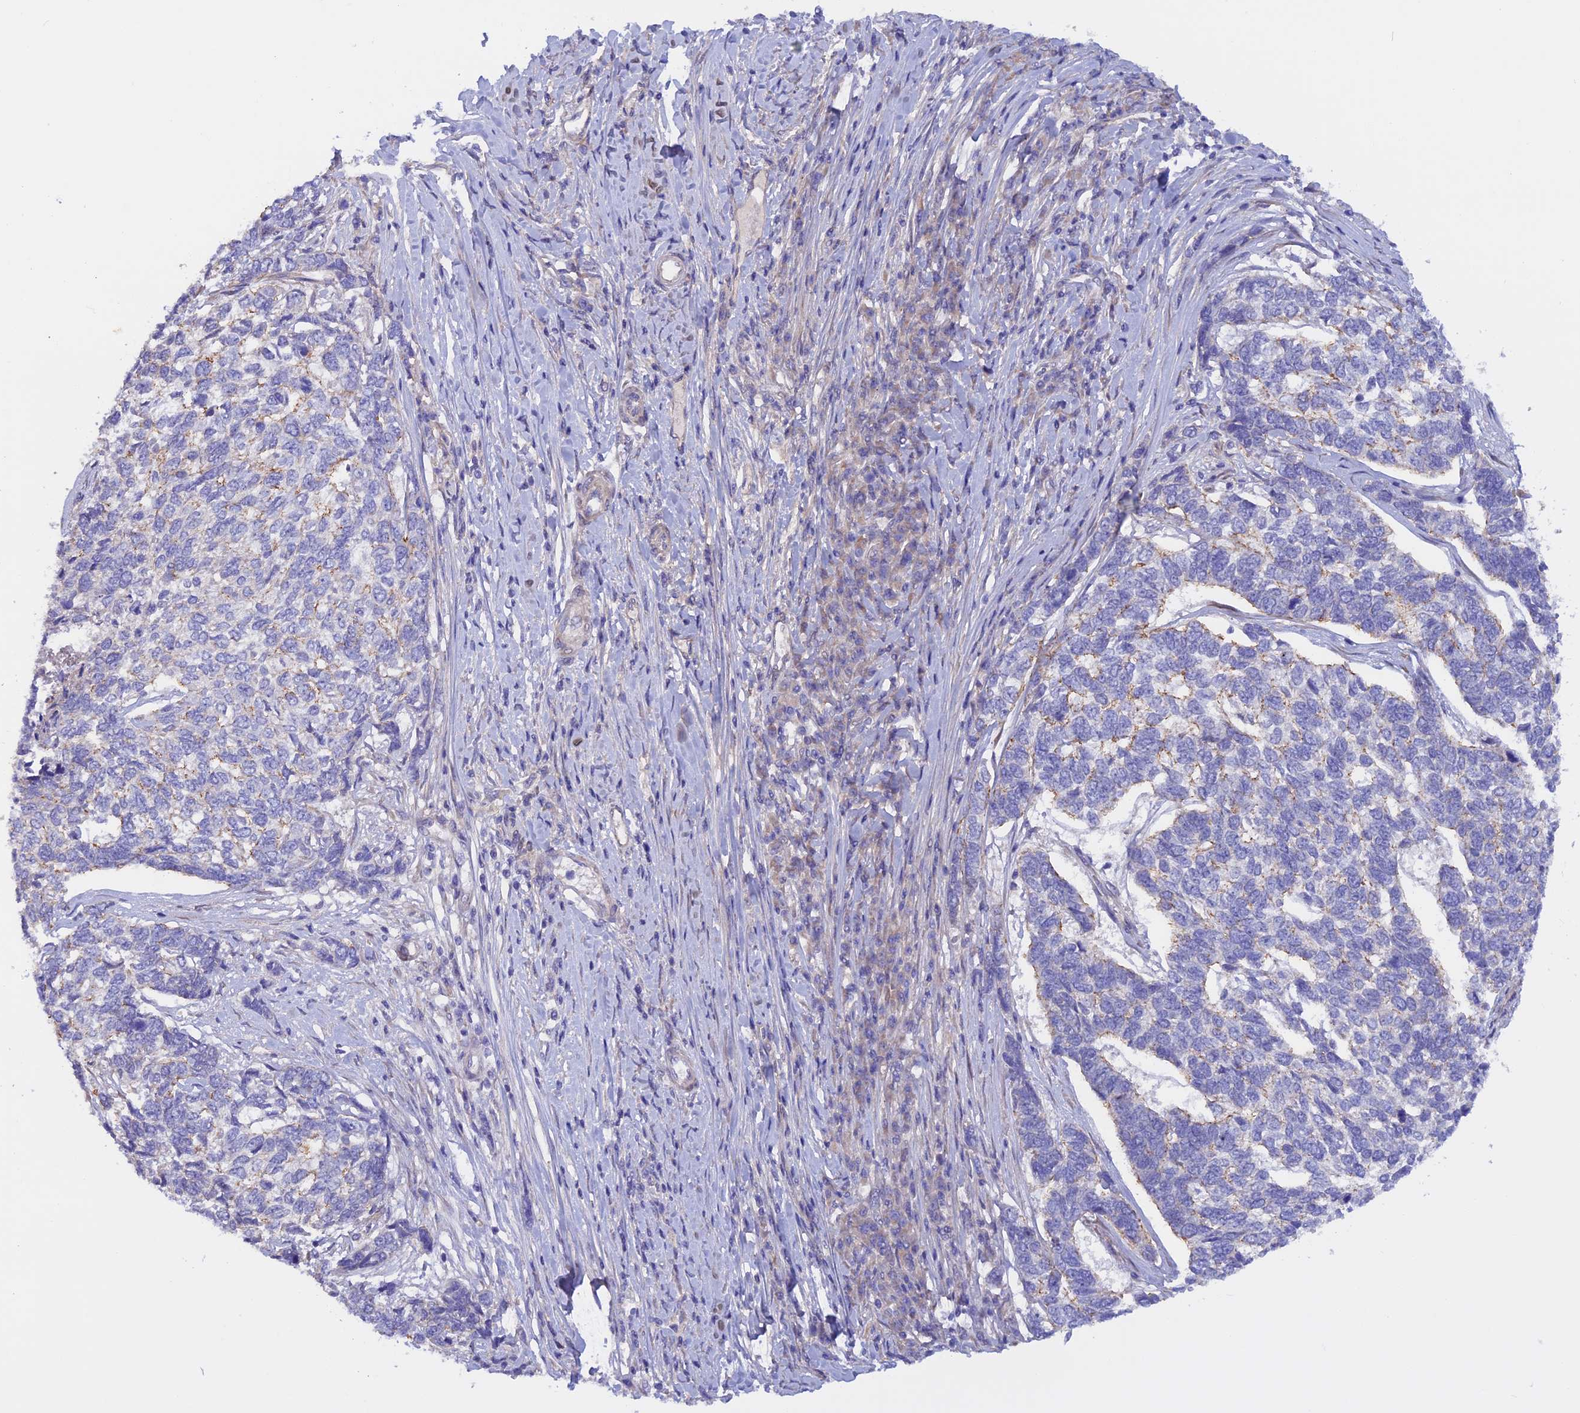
{"staining": {"intensity": "weak", "quantity": "<25%", "location": "cytoplasmic/membranous"}, "tissue": "skin cancer", "cell_type": "Tumor cells", "image_type": "cancer", "snomed": [{"axis": "morphology", "description": "Basal cell carcinoma"}, {"axis": "topography", "description": "Skin"}], "caption": "A high-resolution histopathology image shows immunohistochemistry (IHC) staining of skin basal cell carcinoma, which reveals no significant staining in tumor cells.", "gene": "HYCC1", "patient": {"sex": "female", "age": 65}}